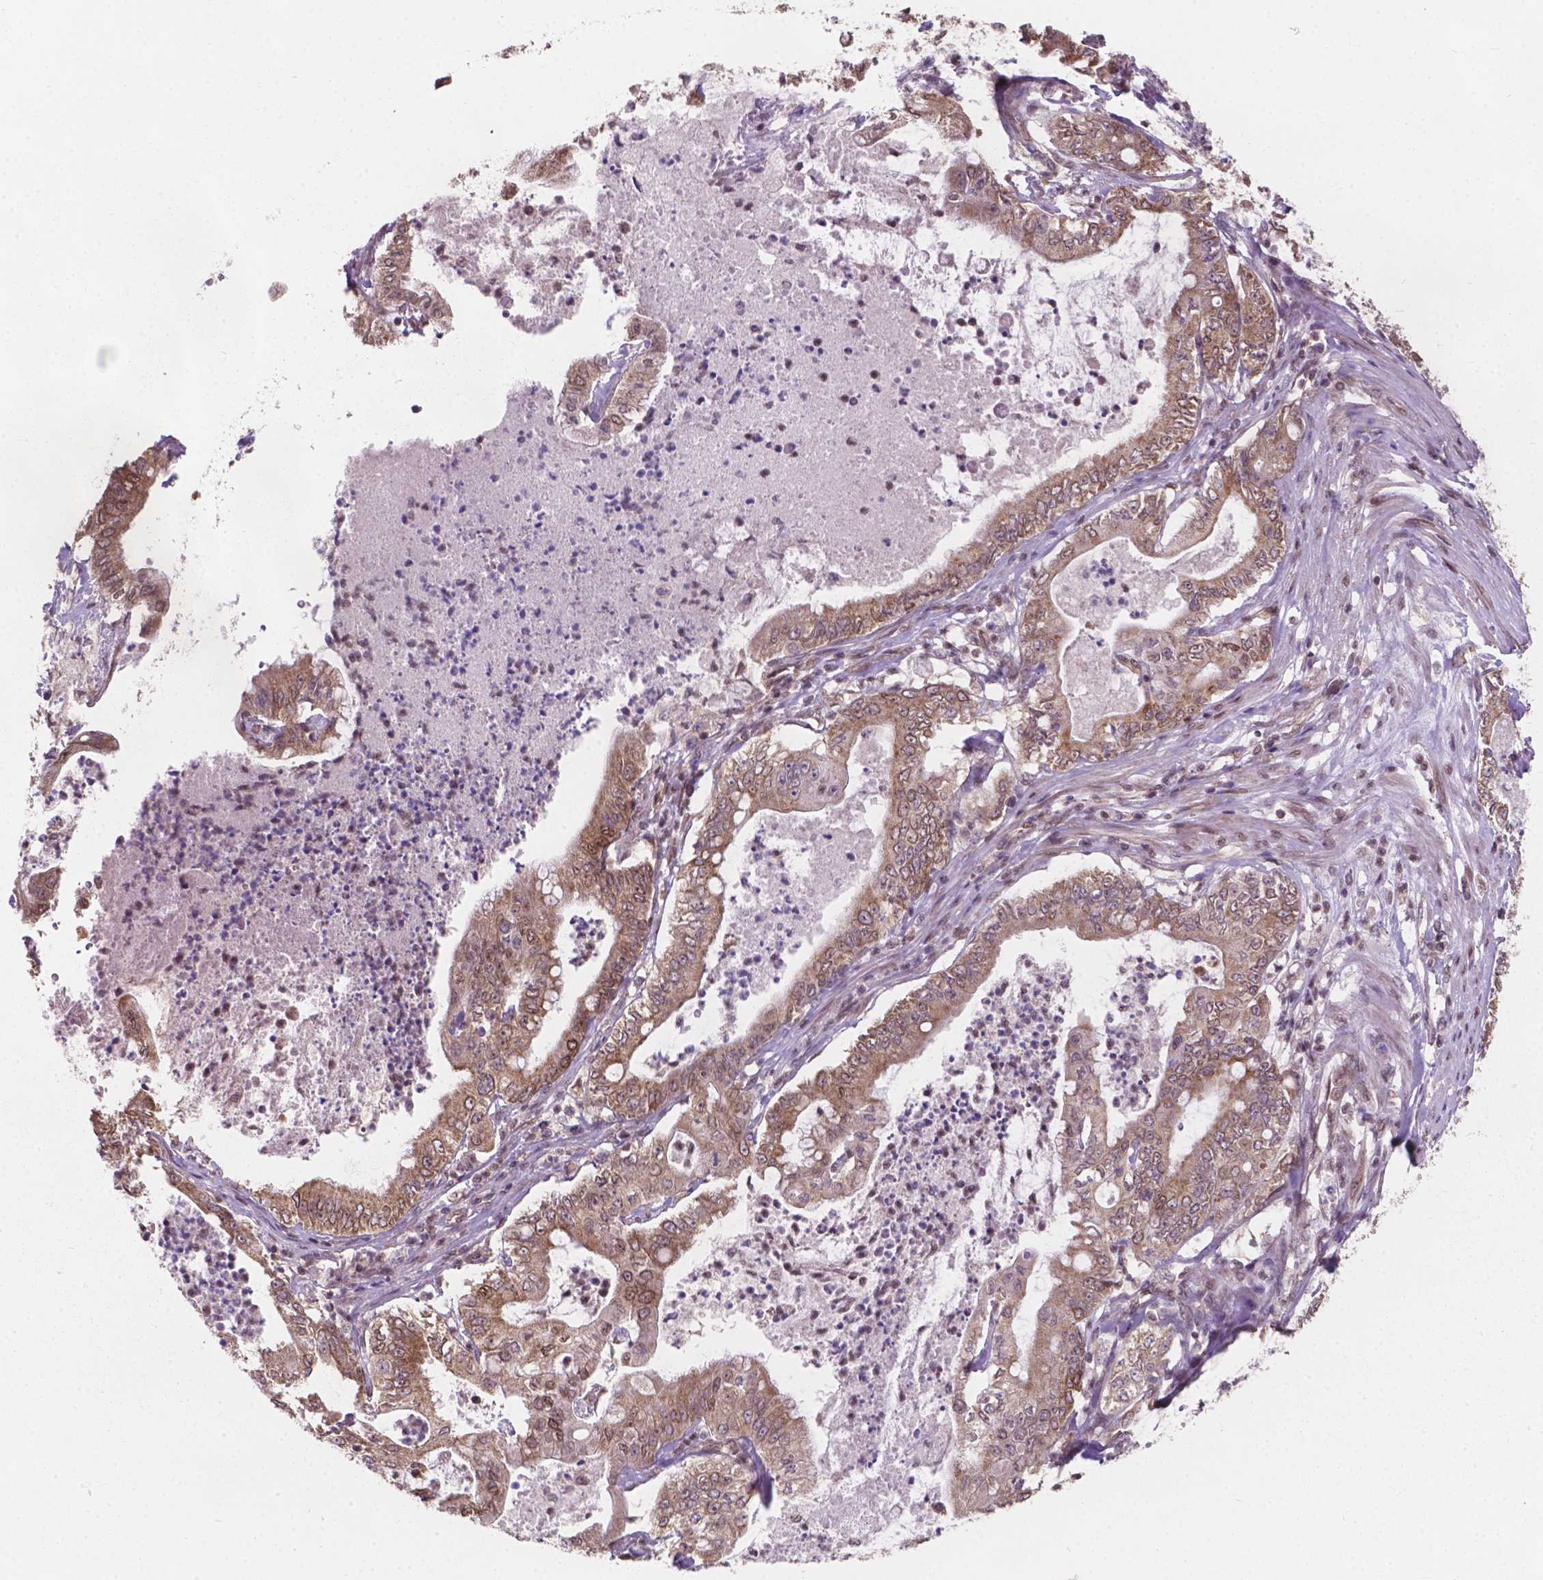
{"staining": {"intensity": "moderate", "quantity": ">75%", "location": "cytoplasmic/membranous,nuclear"}, "tissue": "pancreatic cancer", "cell_type": "Tumor cells", "image_type": "cancer", "snomed": [{"axis": "morphology", "description": "Adenocarcinoma, NOS"}, {"axis": "topography", "description": "Pancreas"}], "caption": "Immunohistochemistry (IHC) histopathology image of neoplastic tissue: pancreatic cancer (adenocarcinoma) stained using immunohistochemistry (IHC) exhibits medium levels of moderate protein expression localized specifically in the cytoplasmic/membranous and nuclear of tumor cells, appearing as a cytoplasmic/membranous and nuclear brown color.", "gene": "MRPL33", "patient": {"sex": "male", "age": 71}}